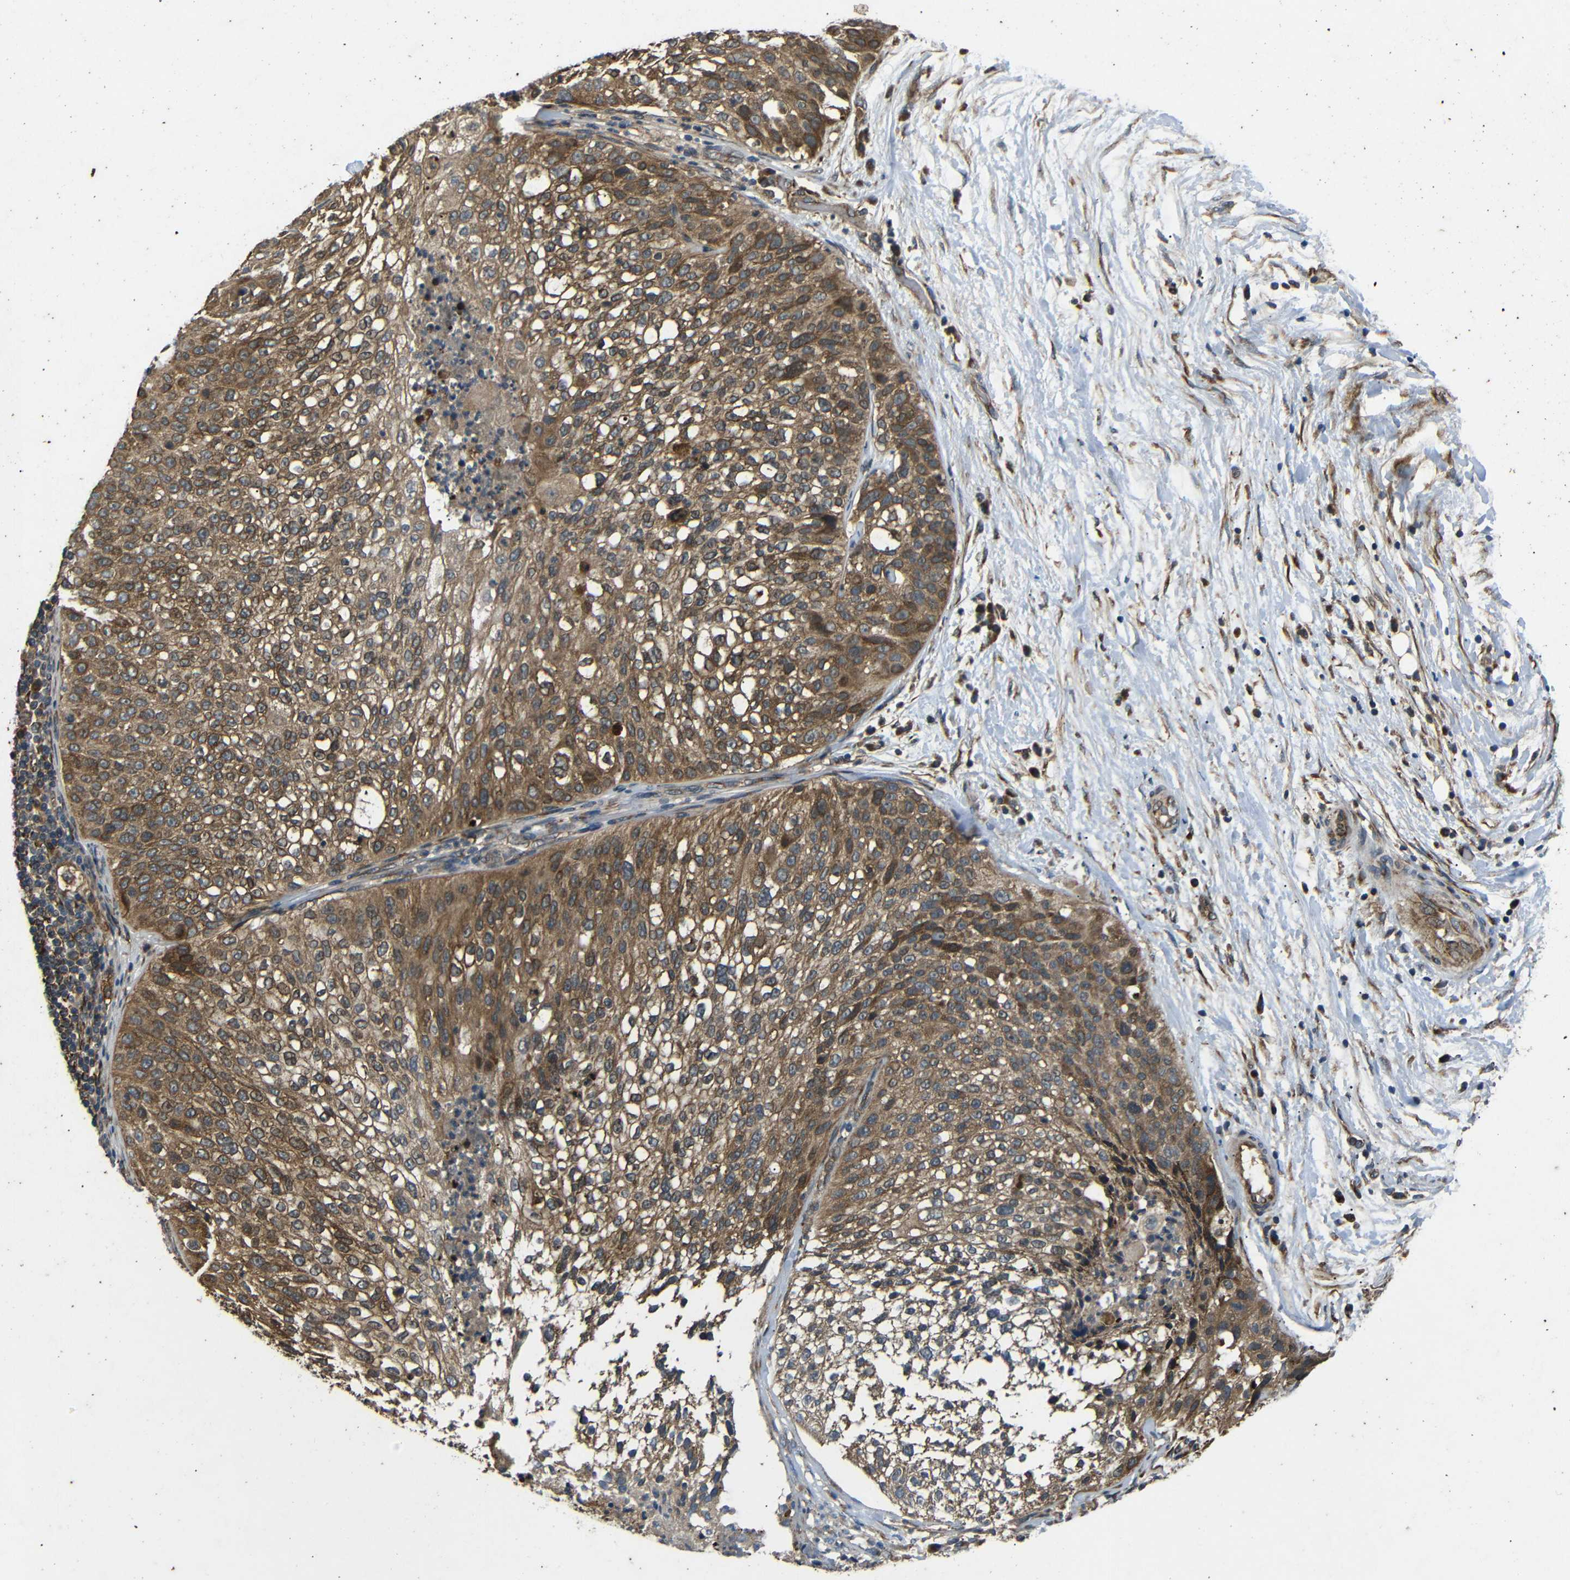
{"staining": {"intensity": "moderate", "quantity": ">75%", "location": "cytoplasmic/membranous"}, "tissue": "lung cancer", "cell_type": "Tumor cells", "image_type": "cancer", "snomed": [{"axis": "morphology", "description": "Inflammation, NOS"}, {"axis": "morphology", "description": "Squamous cell carcinoma, NOS"}, {"axis": "topography", "description": "Lymph node"}, {"axis": "topography", "description": "Soft tissue"}, {"axis": "topography", "description": "Lung"}], "caption": "IHC (DAB) staining of squamous cell carcinoma (lung) reveals moderate cytoplasmic/membranous protein expression in approximately >75% of tumor cells.", "gene": "TRPC1", "patient": {"sex": "male", "age": 66}}